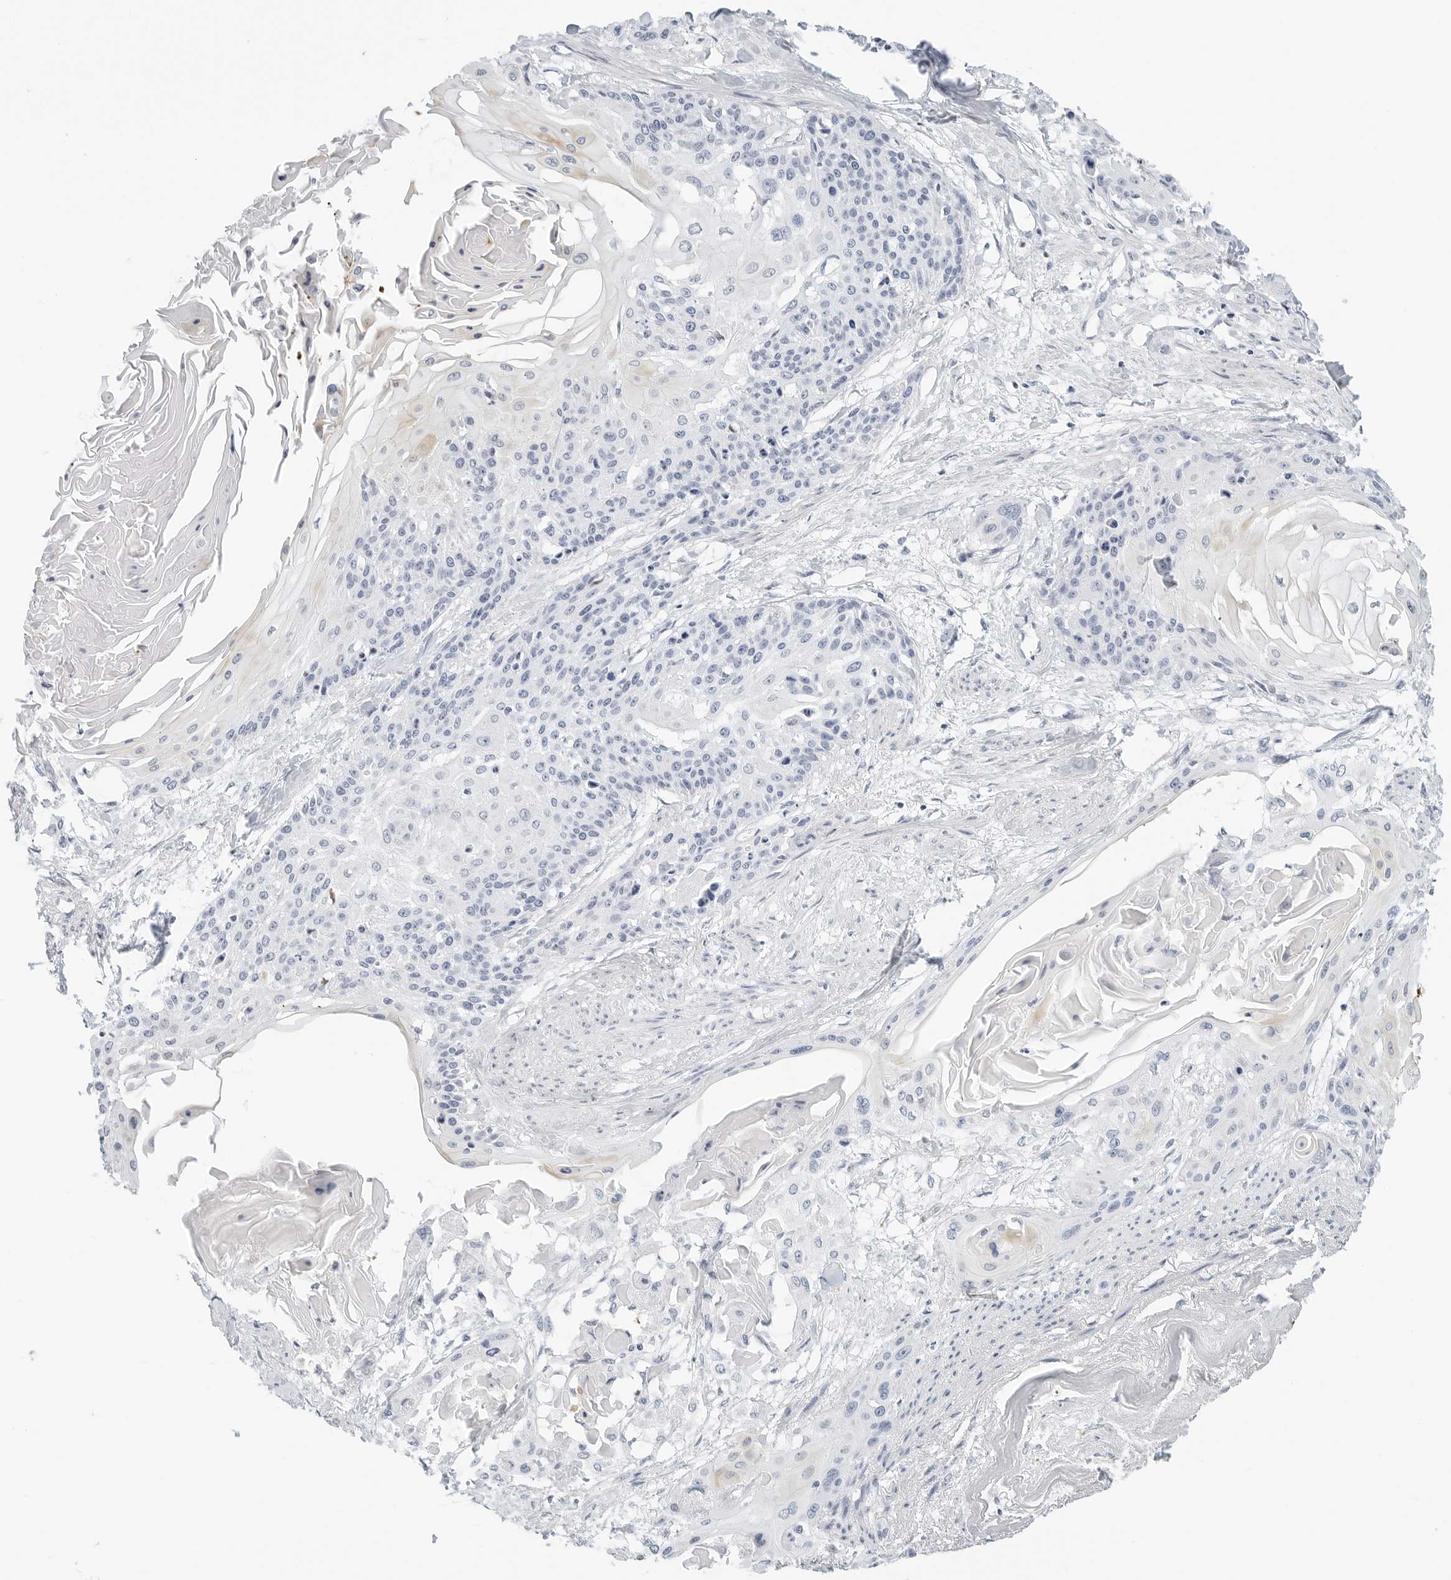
{"staining": {"intensity": "negative", "quantity": "none", "location": "none"}, "tissue": "cervical cancer", "cell_type": "Tumor cells", "image_type": "cancer", "snomed": [{"axis": "morphology", "description": "Squamous cell carcinoma, NOS"}, {"axis": "topography", "description": "Cervix"}], "caption": "A micrograph of human cervical cancer is negative for staining in tumor cells.", "gene": "NTMT2", "patient": {"sex": "female", "age": 57}}